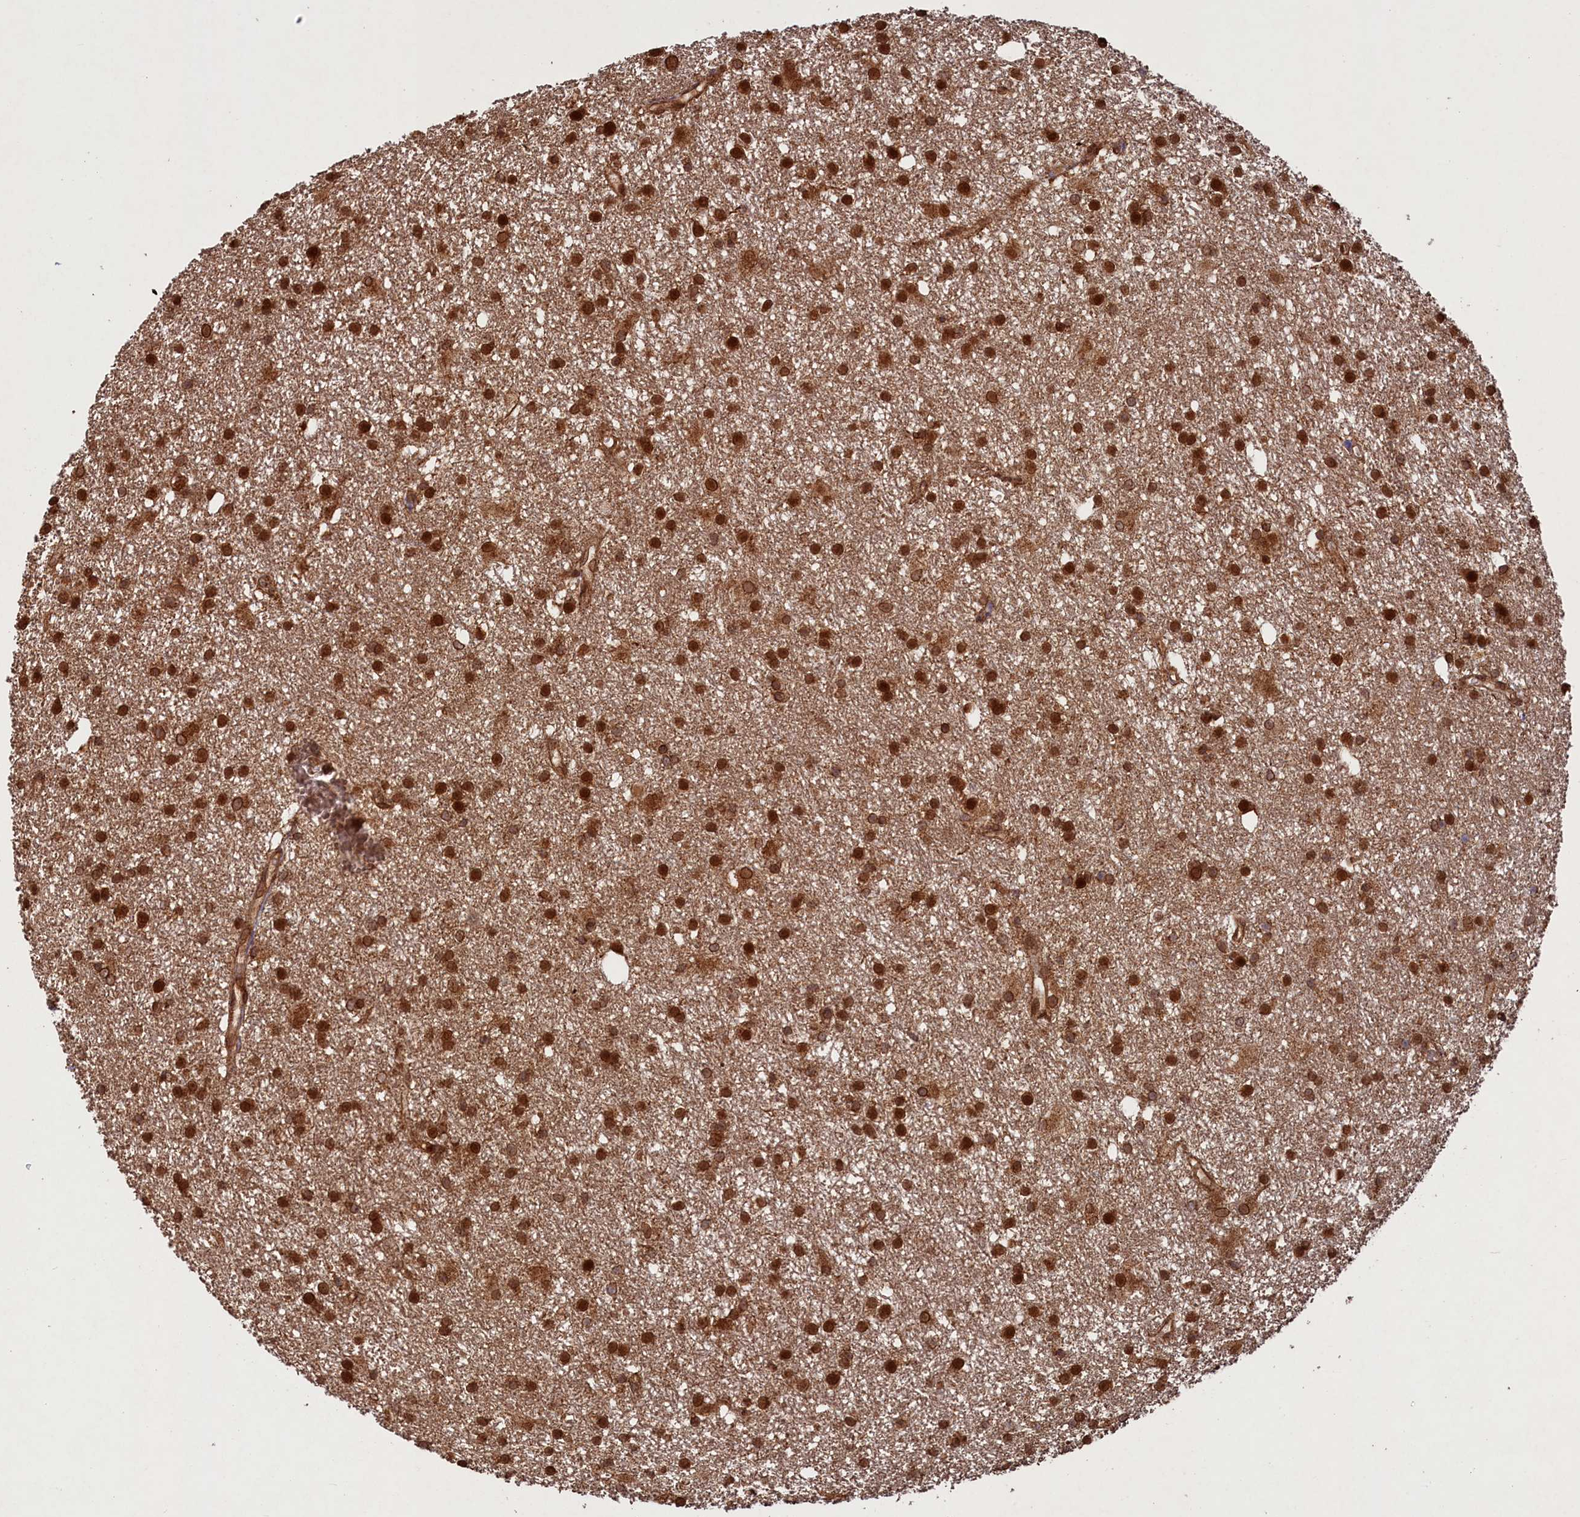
{"staining": {"intensity": "strong", "quantity": ">75%", "location": "nuclear"}, "tissue": "glioma", "cell_type": "Tumor cells", "image_type": "cancer", "snomed": [{"axis": "morphology", "description": "Glioma, malignant, High grade"}, {"axis": "topography", "description": "Brain"}], "caption": "Malignant high-grade glioma stained with DAB (3,3'-diaminobenzidine) IHC demonstrates high levels of strong nuclear staining in about >75% of tumor cells.", "gene": "NAE1", "patient": {"sex": "male", "age": 77}}